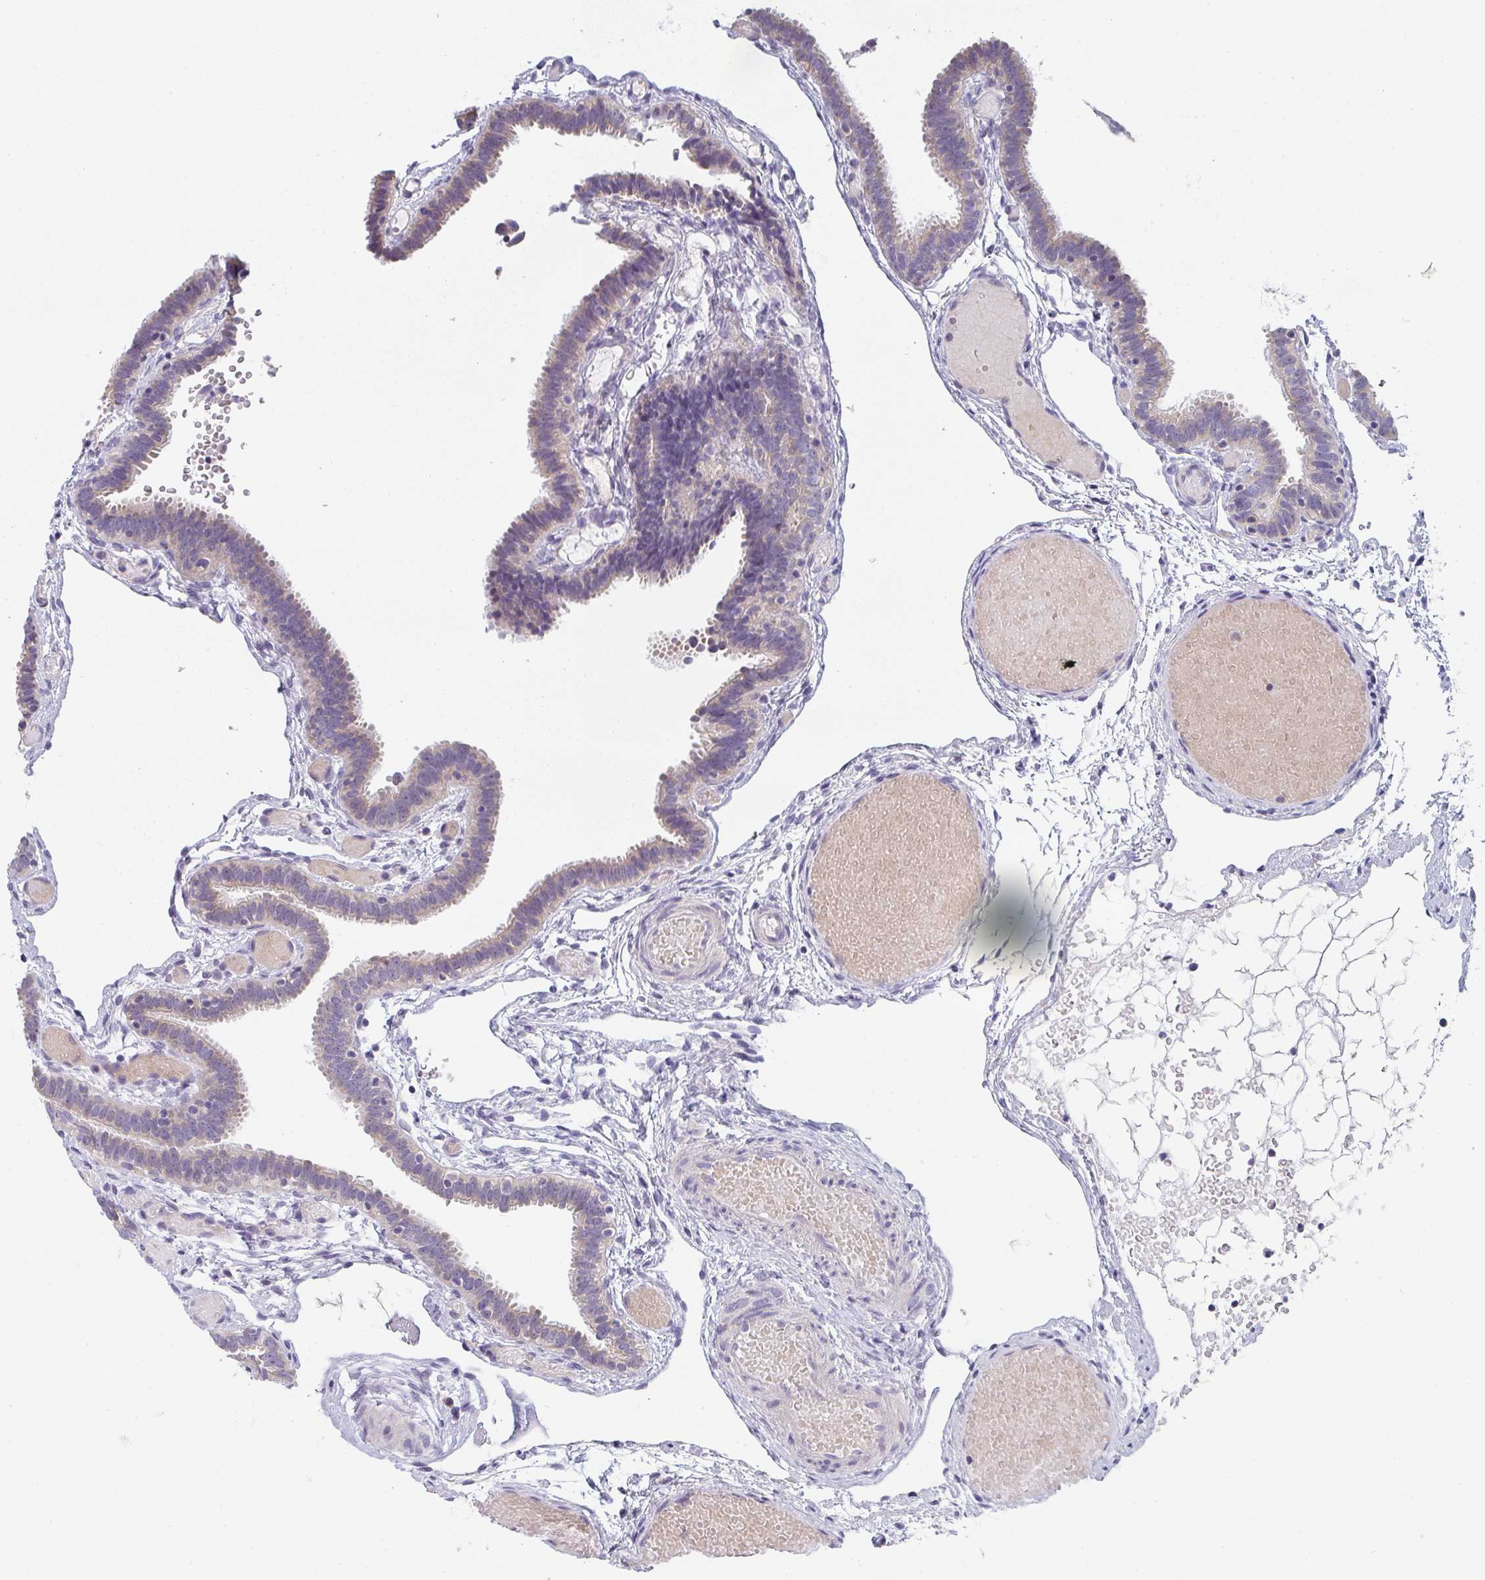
{"staining": {"intensity": "weak", "quantity": "25%-75%", "location": "cytoplasmic/membranous"}, "tissue": "fallopian tube", "cell_type": "Glandular cells", "image_type": "normal", "snomed": [{"axis": "morphology", "description": "Normal tissue, NOS"}, {"axis": "topography", "description": "Fallopian tube"}], "caption": "The image shows immunohistochemical staining of benign fallopian tube. There is weak cytoplasmic/membranous positivity is present in about 25%-75% of glandular cells.", "gene": "CACNA1S", "patient": {"sex": "female", "age": 37}}